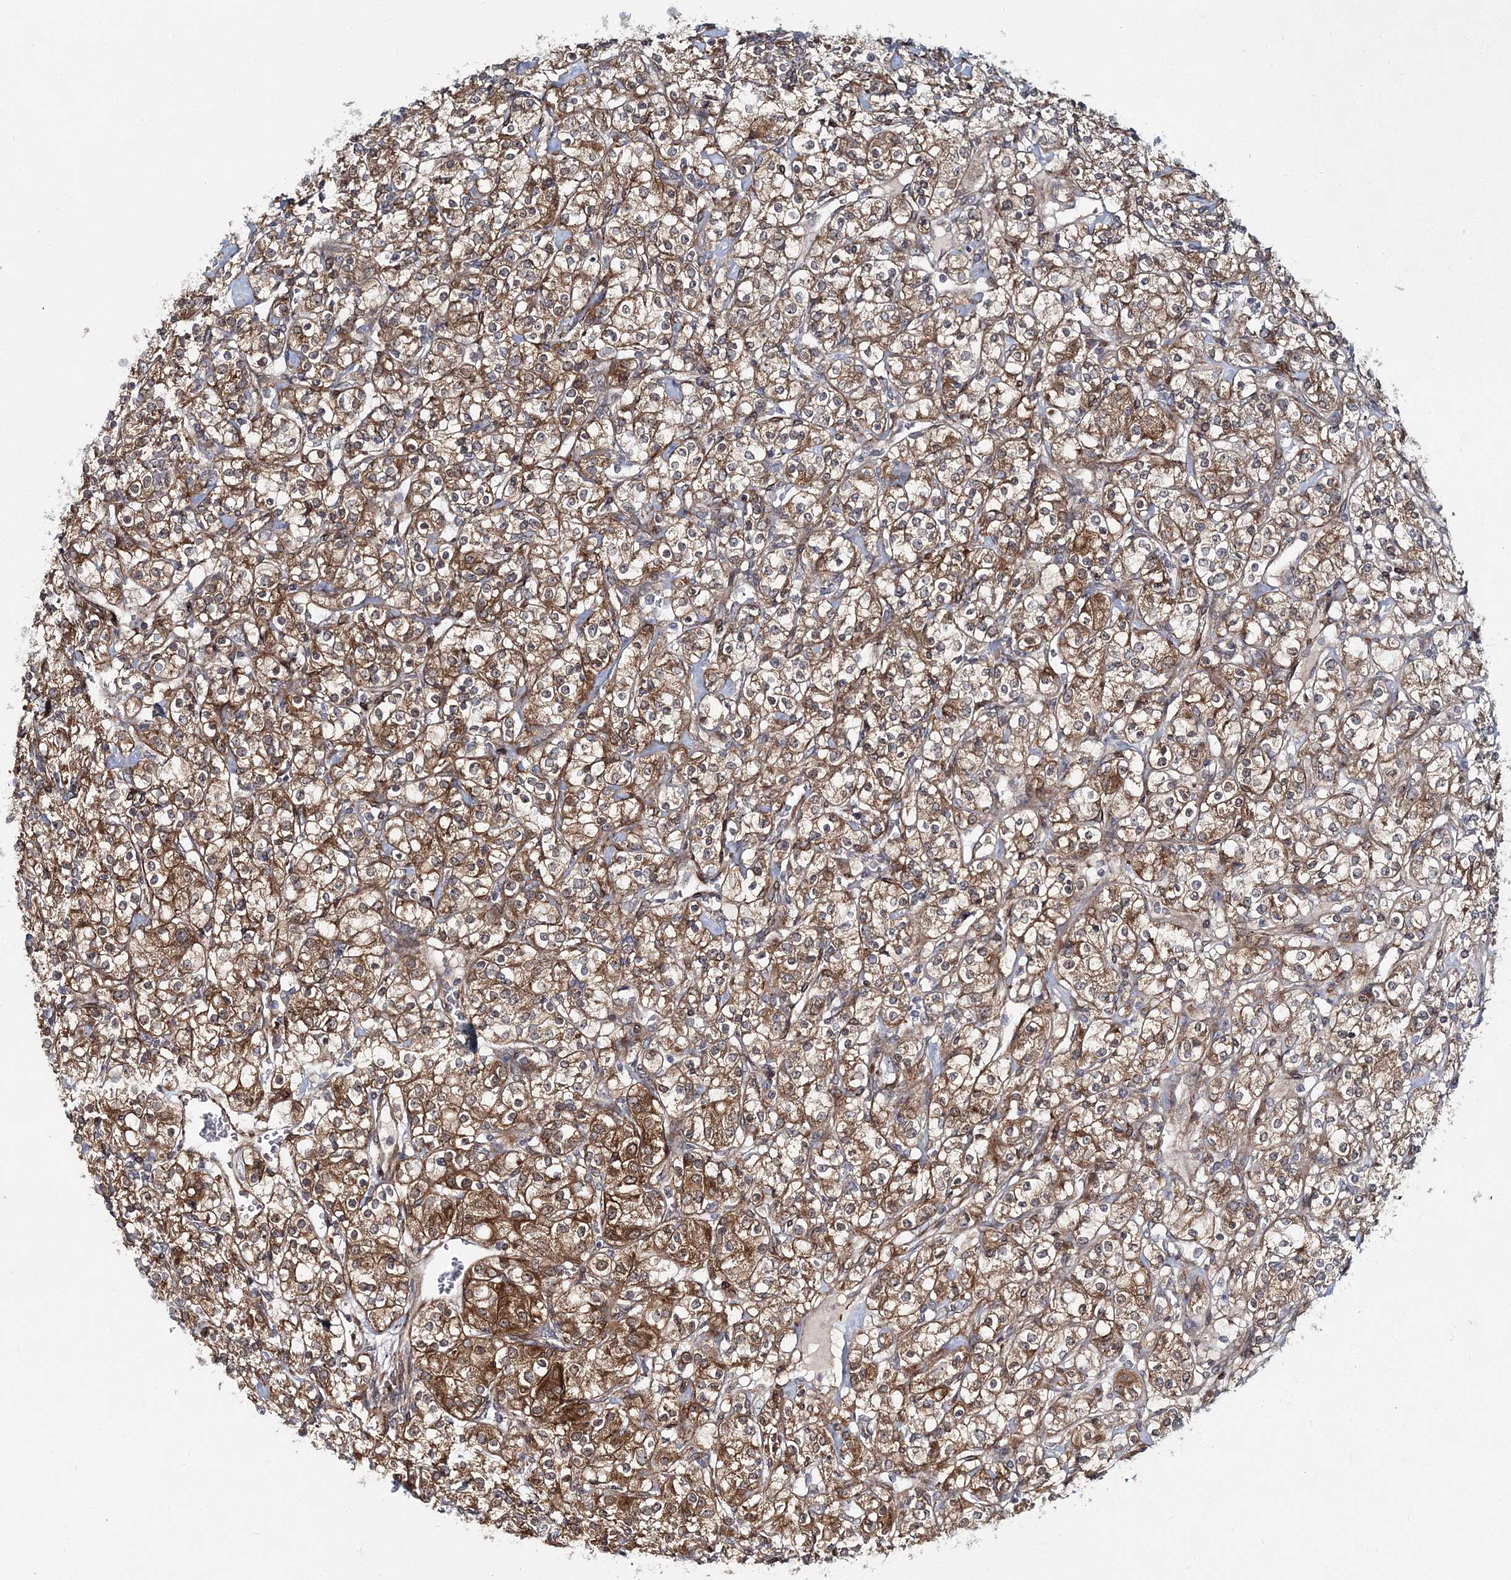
{"staining": {"intensity": "moderate", "quantity": ">75%", "location": "cytoplasmic/membranous"}, "tissue": "renal cancer", "cell_type": "Tumor cells", "image_type": "cancer", "snomed": [{"axis": "morphology", "description": "Adenocarcinoma, NOS"}, {"axis": "topography", "description": "Kidney"}], "caption": "Human renal adenocarcinoma stained with a protein marker reveals moderate staining in tumor cells.", "gene": "NBAS", "patient": {"sex": "male", "age": 77}}